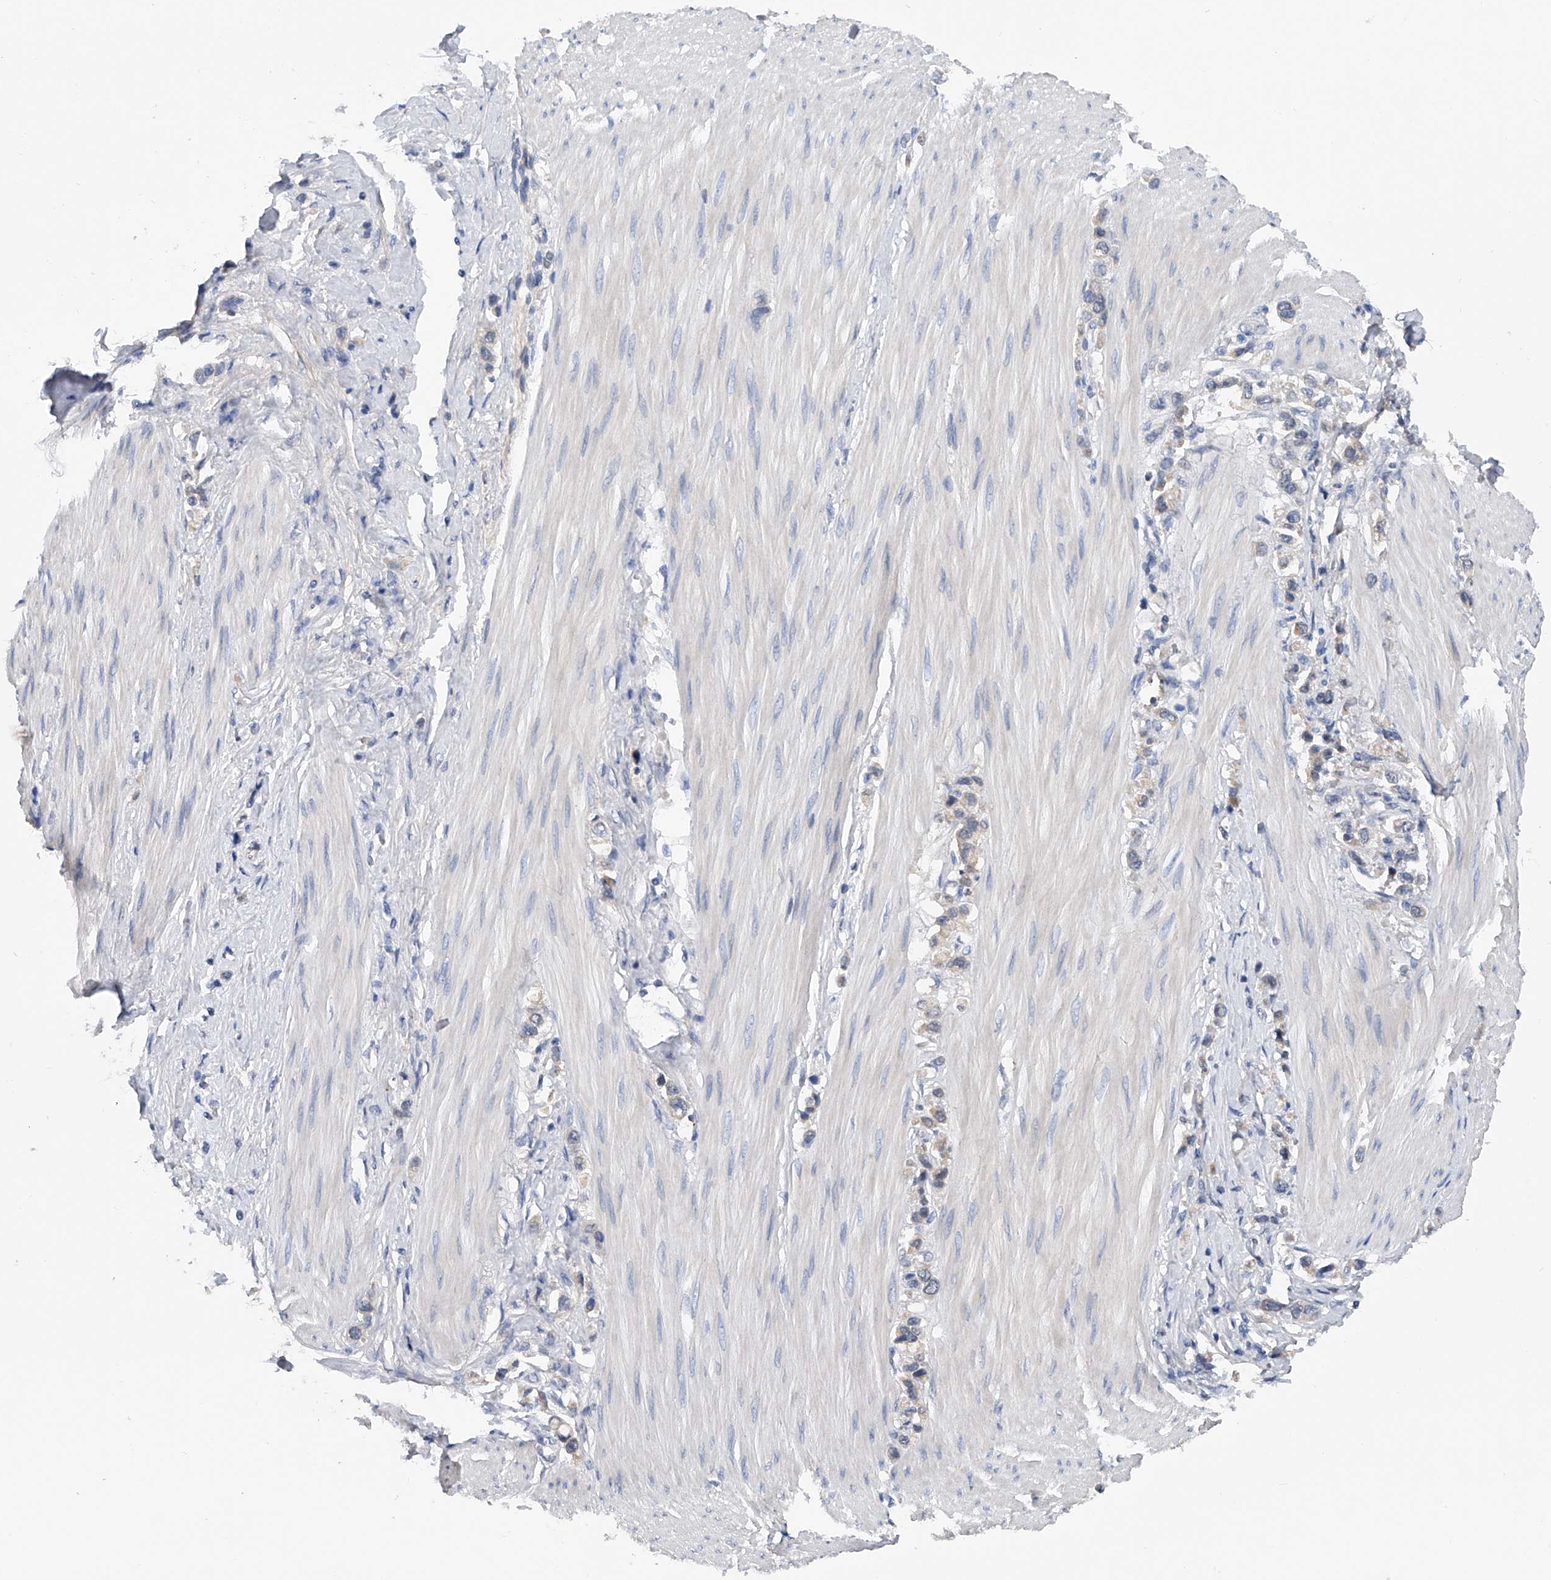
{"staining": {"intensity": "weak", "quantity": "<25%", "location": "cytoplasmic/membranous"}, "tissue": "stomach cancer", "cell_type": "Tumor cells", "image_type": "cancer", "snomed": [{"axis": "morphology", "description": "Adenocarcinoma, NOS"}, {"axis": "topography", "description": "Stomach"}], "caption": "Stomach cancer (adenocarcinoma) was stained to show a protein in brown. There is no significant positivity in tumor cells.", "gene": "PGM3", "patient": {"sex": "female", "age": 65}}